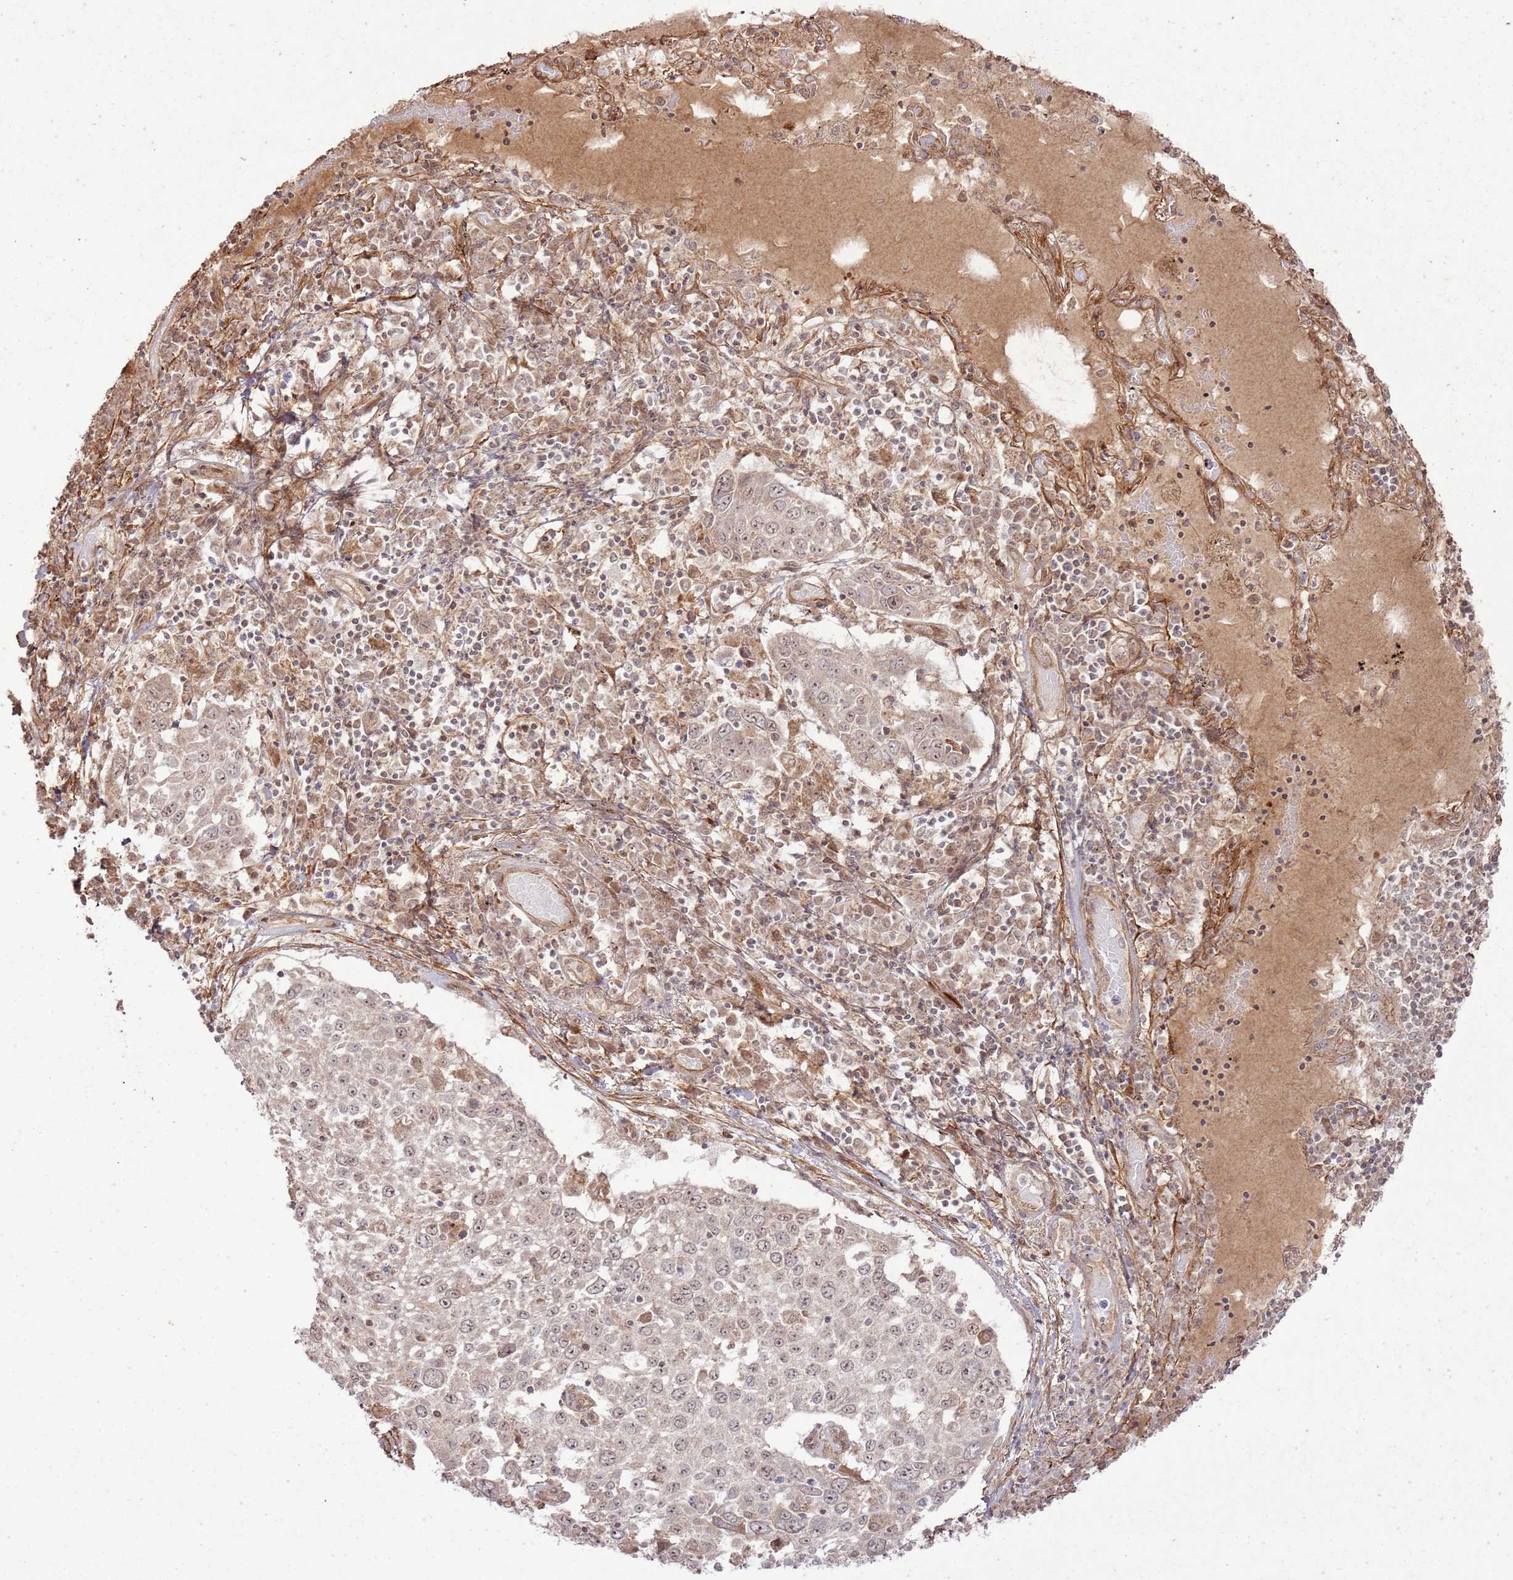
{"staining": {"intensity": "weak", "quantity": ">75%", "location": "cytoplasmic/membranous,nuclear"}, "tissue": "lung cancer", "cell_type": "Tumor cells", "image_type": "cancer", "snomed": [{"axis": "morphology", "description": "Squamous cell carcinoma, NOS"}, {"axis": "topography", "description": "Lung"}], "caption": "Immunohistochemistry (DAB) staining of human squamous cell carcinoma (lung) exhibits weak cytoplasmic/membranous and nuclear protein staining in about >75% of tumor cells.", "gene": "ZNF623", "patient": {"sex": "male", "age": 65}}